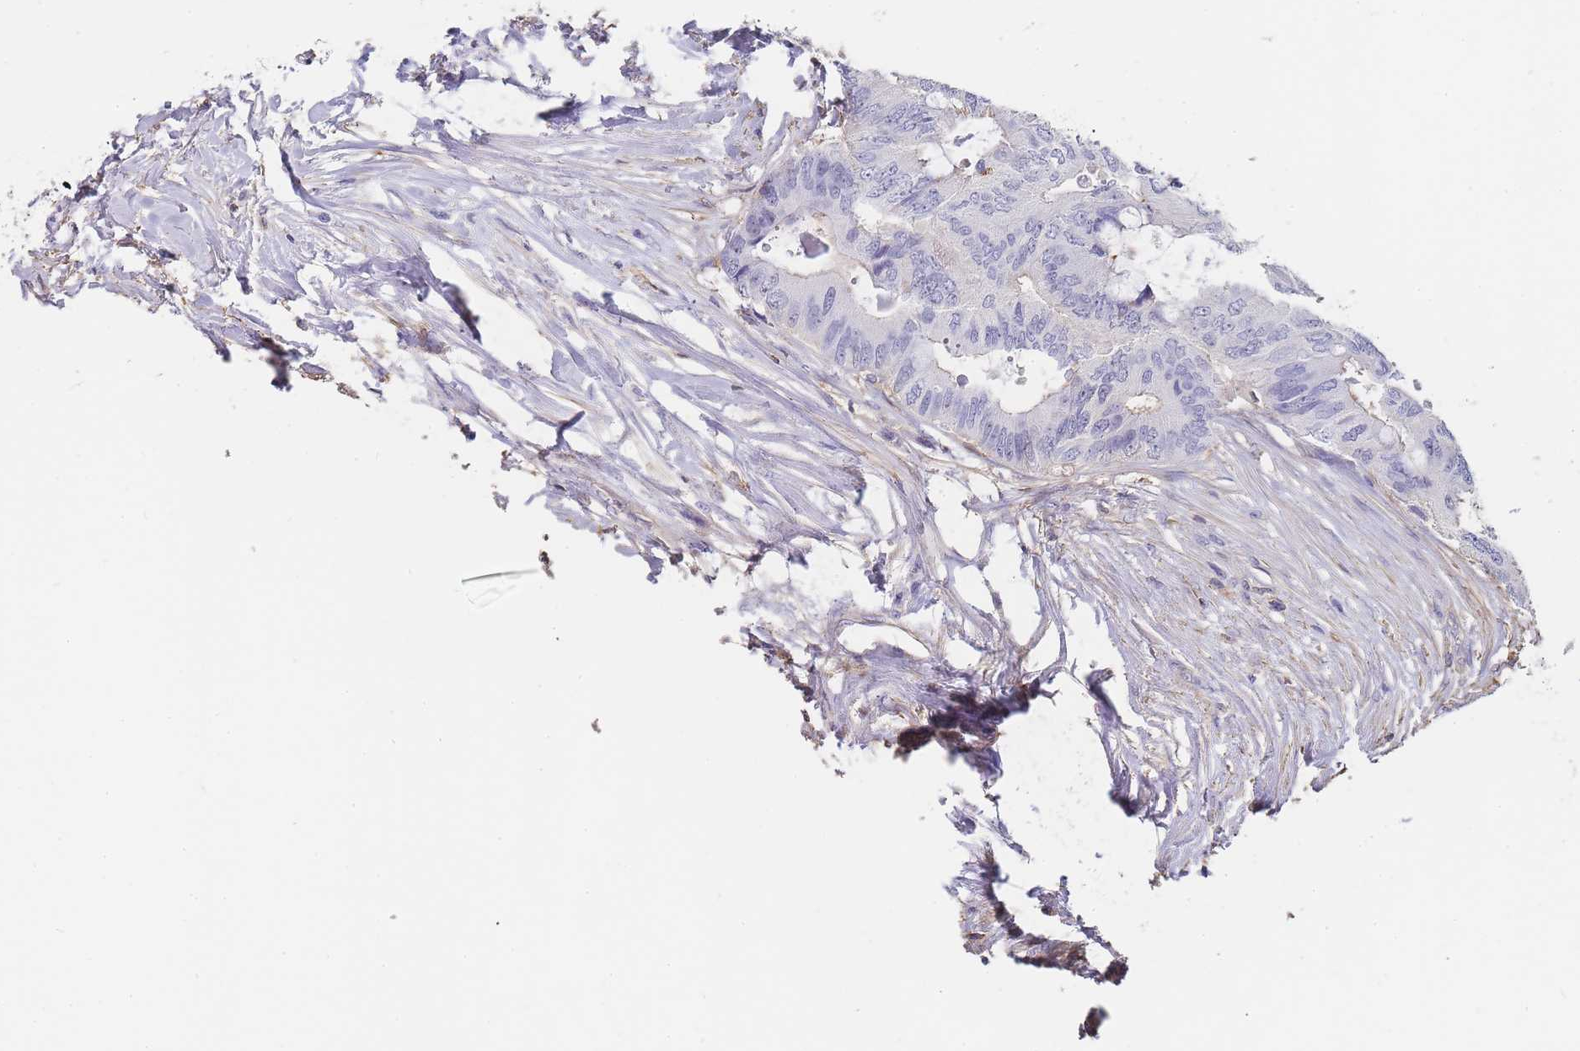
{"staining": {"intensity": "negative", "quantity": "none", "location": "none"}, "tissue": "colorectal cancer", "cell_type": "Tumor cells", "image_type": "cancer", "snomed": [{"axis": "morphology", "description": "Adenocarcinoma, NOS"}, {"axis": "topography", "description": "Colon"}], "caption": "Tumor cells show no significant positivity in colorectal cancer (adenocarcinoma). (Stains: DAB (3,3'-diaminobenzidine) immunohistochemistry (IHC) with hematoxylin counter stain, Microscopy: brightfield microscopy at high magnification).", "gene": "NOP14", "patient": {"sex": "male", "age": 71}}